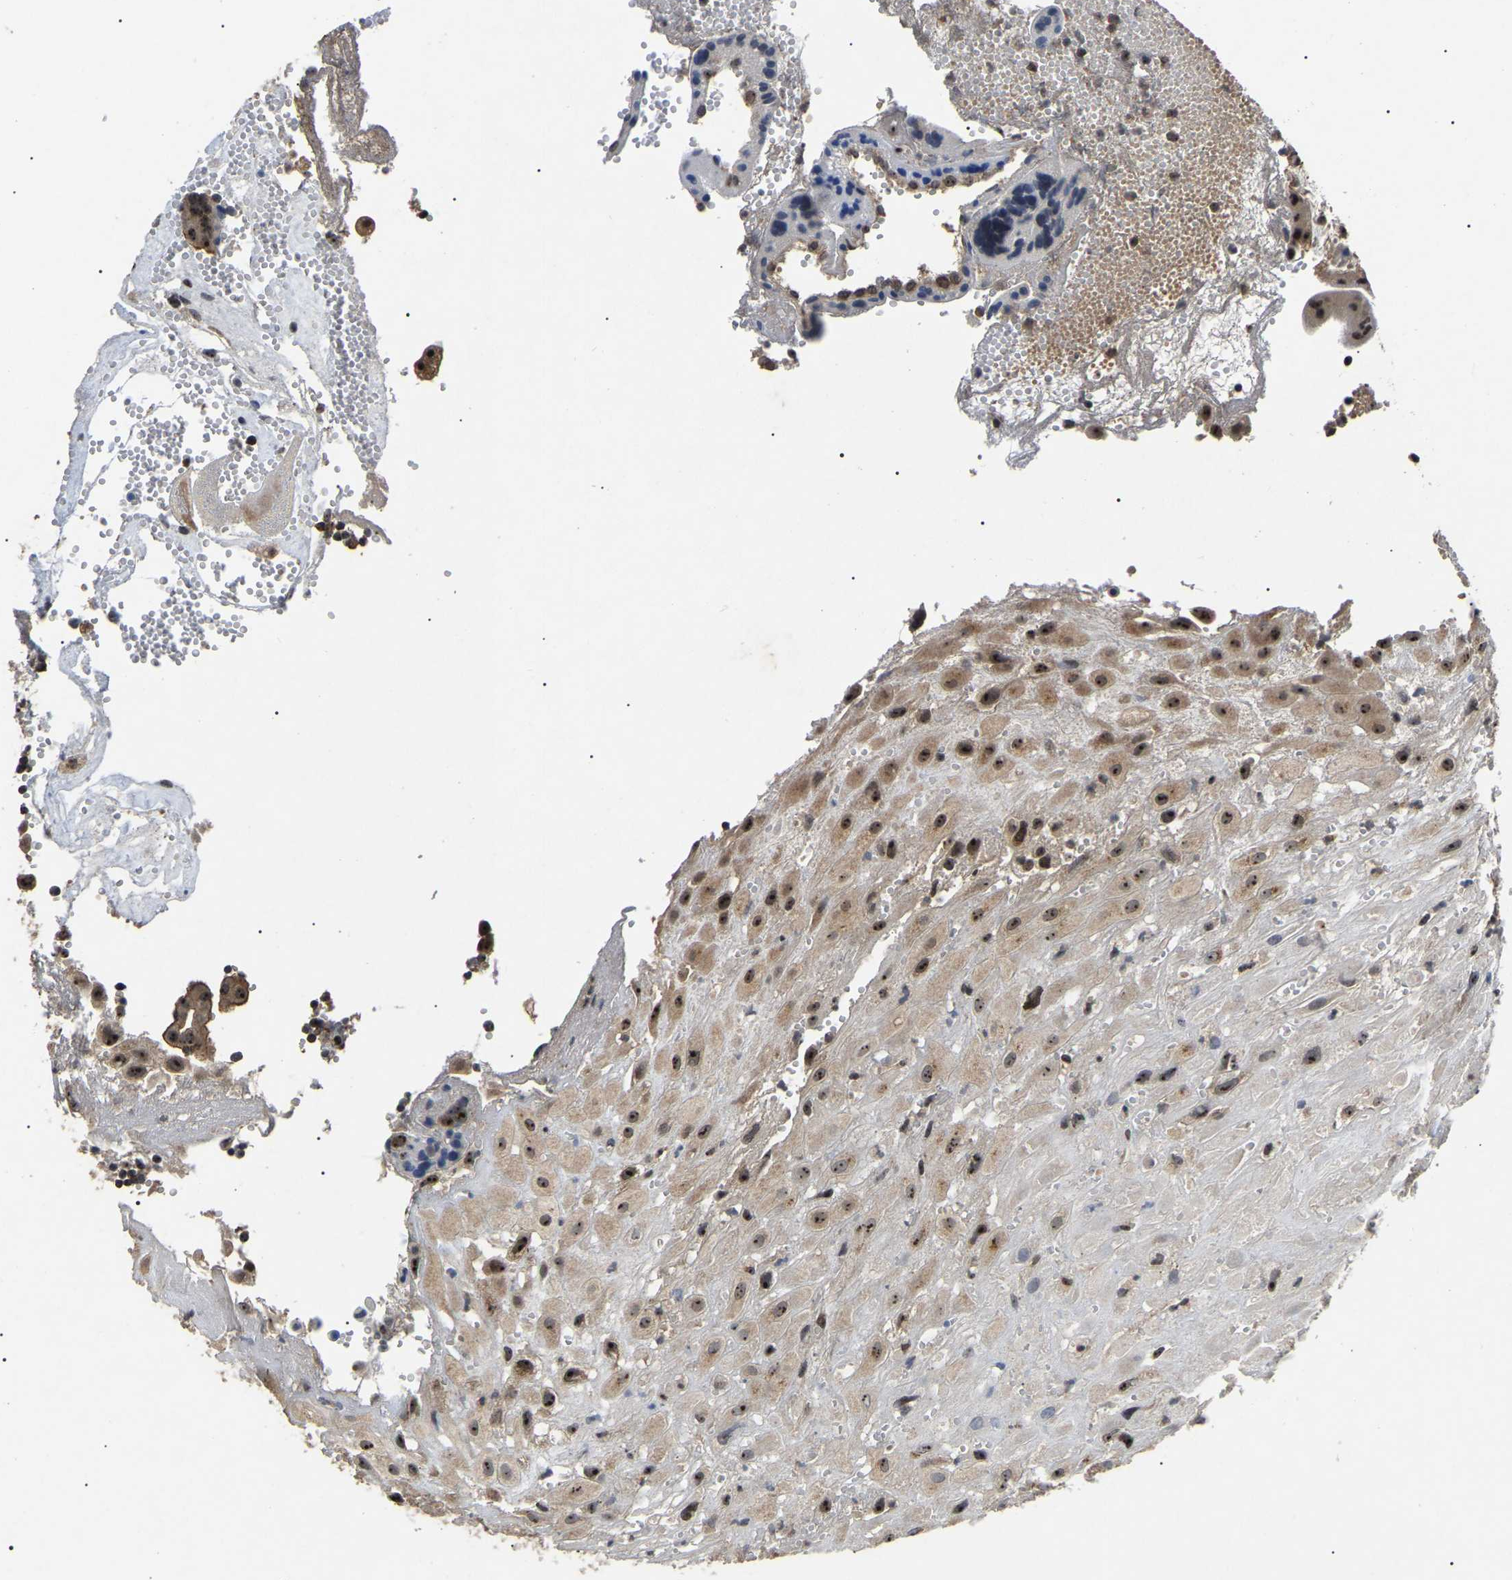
{"staining": {"intensity": "moderate", "quantity": ">75%", "location": "cytoplasmic/membranous,nuclear"}, "tissue": "placenta", "cell_type": "Decidual cells", "image_type": "normal", "snomed": [{"axis": "morphology", "description": "Normal tissue, NOS"}, {"axis": "topography", "description": "Placenta"}], "caption": "Placenta was stained to show a protein in brown. There is medium levels of moderate cytoplasmic/membranous,nuclear positivity in approximately >75% of decidual cells. (DAB (3,3'-diaminobenzidine) = brown stain, brightfield microscopy at high magnification).", "gene": "RBM28", "patient": {"sex": "female", "age": 18}}